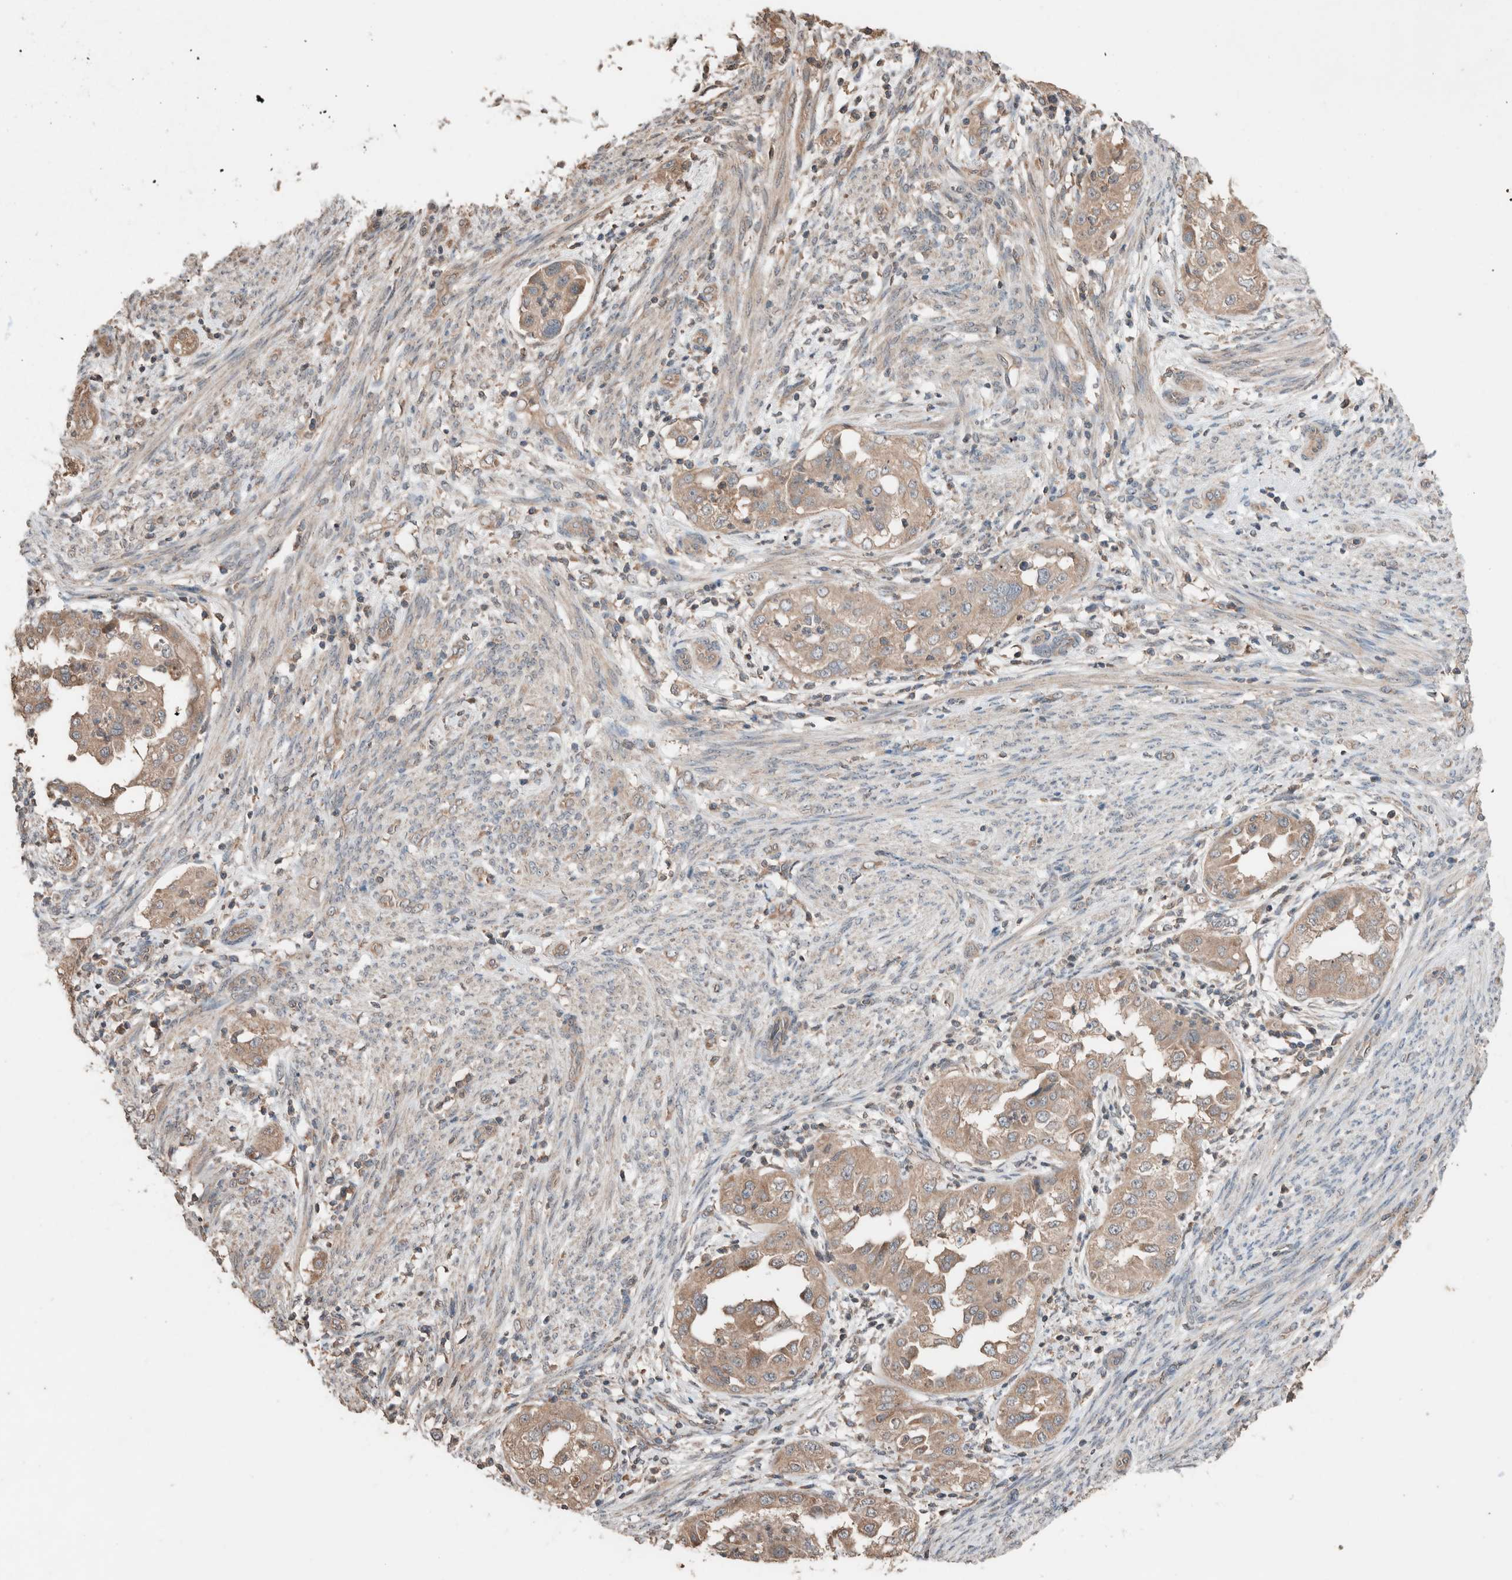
{"staining": {"intensity": "weak", "quantity": ">75%", "location": "cytoplasmic/membranous"}, "tissue": "endometrial cancer", "cell_type": "Tumor cells", "image_type": "cancer", "snomed": [{"axis": "morphology", "description": "Adenocarcinoma, NOS"}, {"axis": "topography", "description": "Endometrium"}], "caption": "Adenocarcinoma (endometrial) stained with a brown dye shows weak cytoplasmic/membranous positive positivity in approximately >75% of tumor cells.", "gene": "ERAP2", "patient": {"sex": "female", "age": 85}}